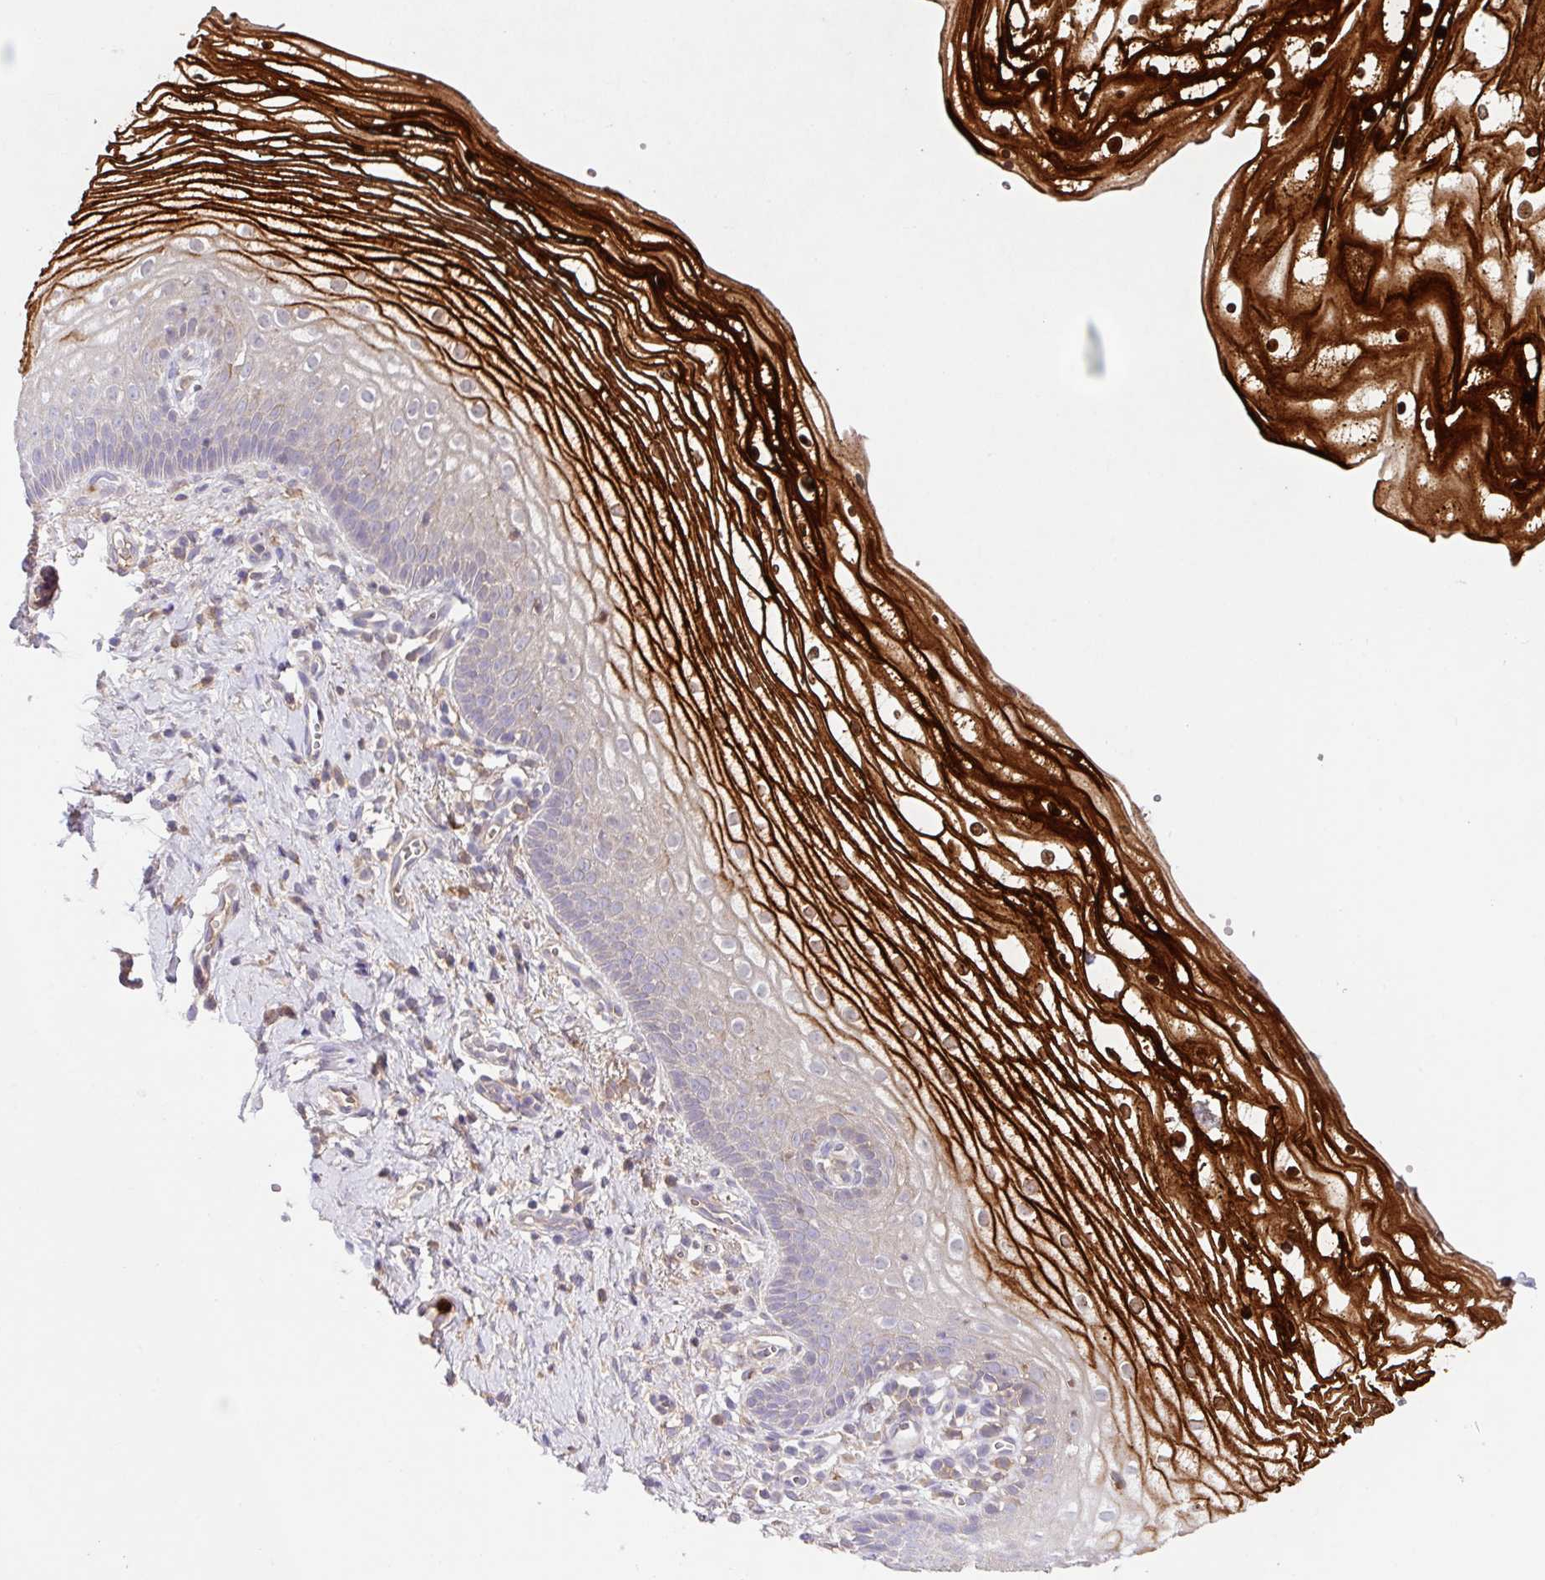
{"staining": {"intensity": "strong", "quantity": "<25%", "location": "cytoplasmic/membranous"}, "tissue": "vagina", "cell_type": "Squamous epithelial cells", "image_type": "normal", "snomed": [{"axis": "morphology", "description": "Normal tissue, NOS"}, {"axis": "topography", "description": "Vagina"}], "caption": "Vagina stained with IHC demonstrates strong cytoplasmic/membranous expression in approximately <25% of squamous epithelial cells.", "gene": "CRISP3", "patient": {"sex": "female", "age": 56}}